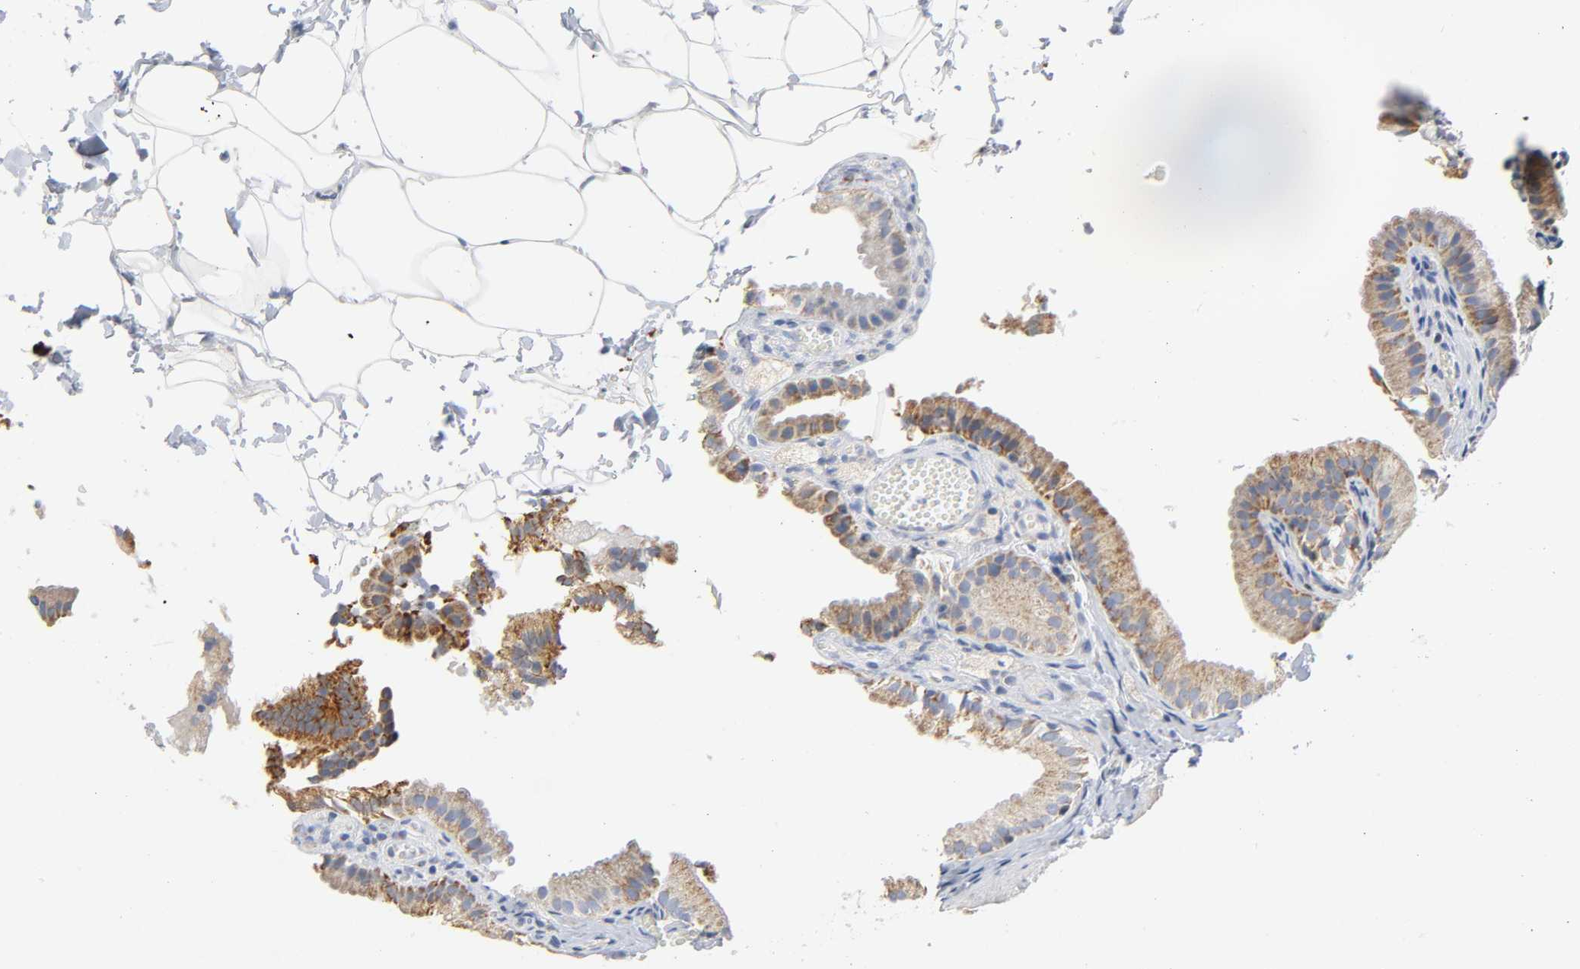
{"staining": {"intensity": "moderate", "quantity": ">75%", "location": "cytoplasmic/membranous"}, "tissue": "gallbladder", "cell_type": "Glandular cells", "image_type": "normal", "snomed": [{"axis": "morphology", "description": "Normal tissue, NOS"}, {"axis": "topography", "description": "Gallbladder"}], "caption": "Immunohistochemistry of unremarkable gallbladder exhibits medium levels of moderate cytoplasmic/membranous staining in approximately >75% of glandular cells. (DAB (3,3'-diaminobenzidine) IHC, brown staining for protein, blue staining for nuclei).", "gene": "BAK1", "patient": {"sex": "female", "age": 24}}